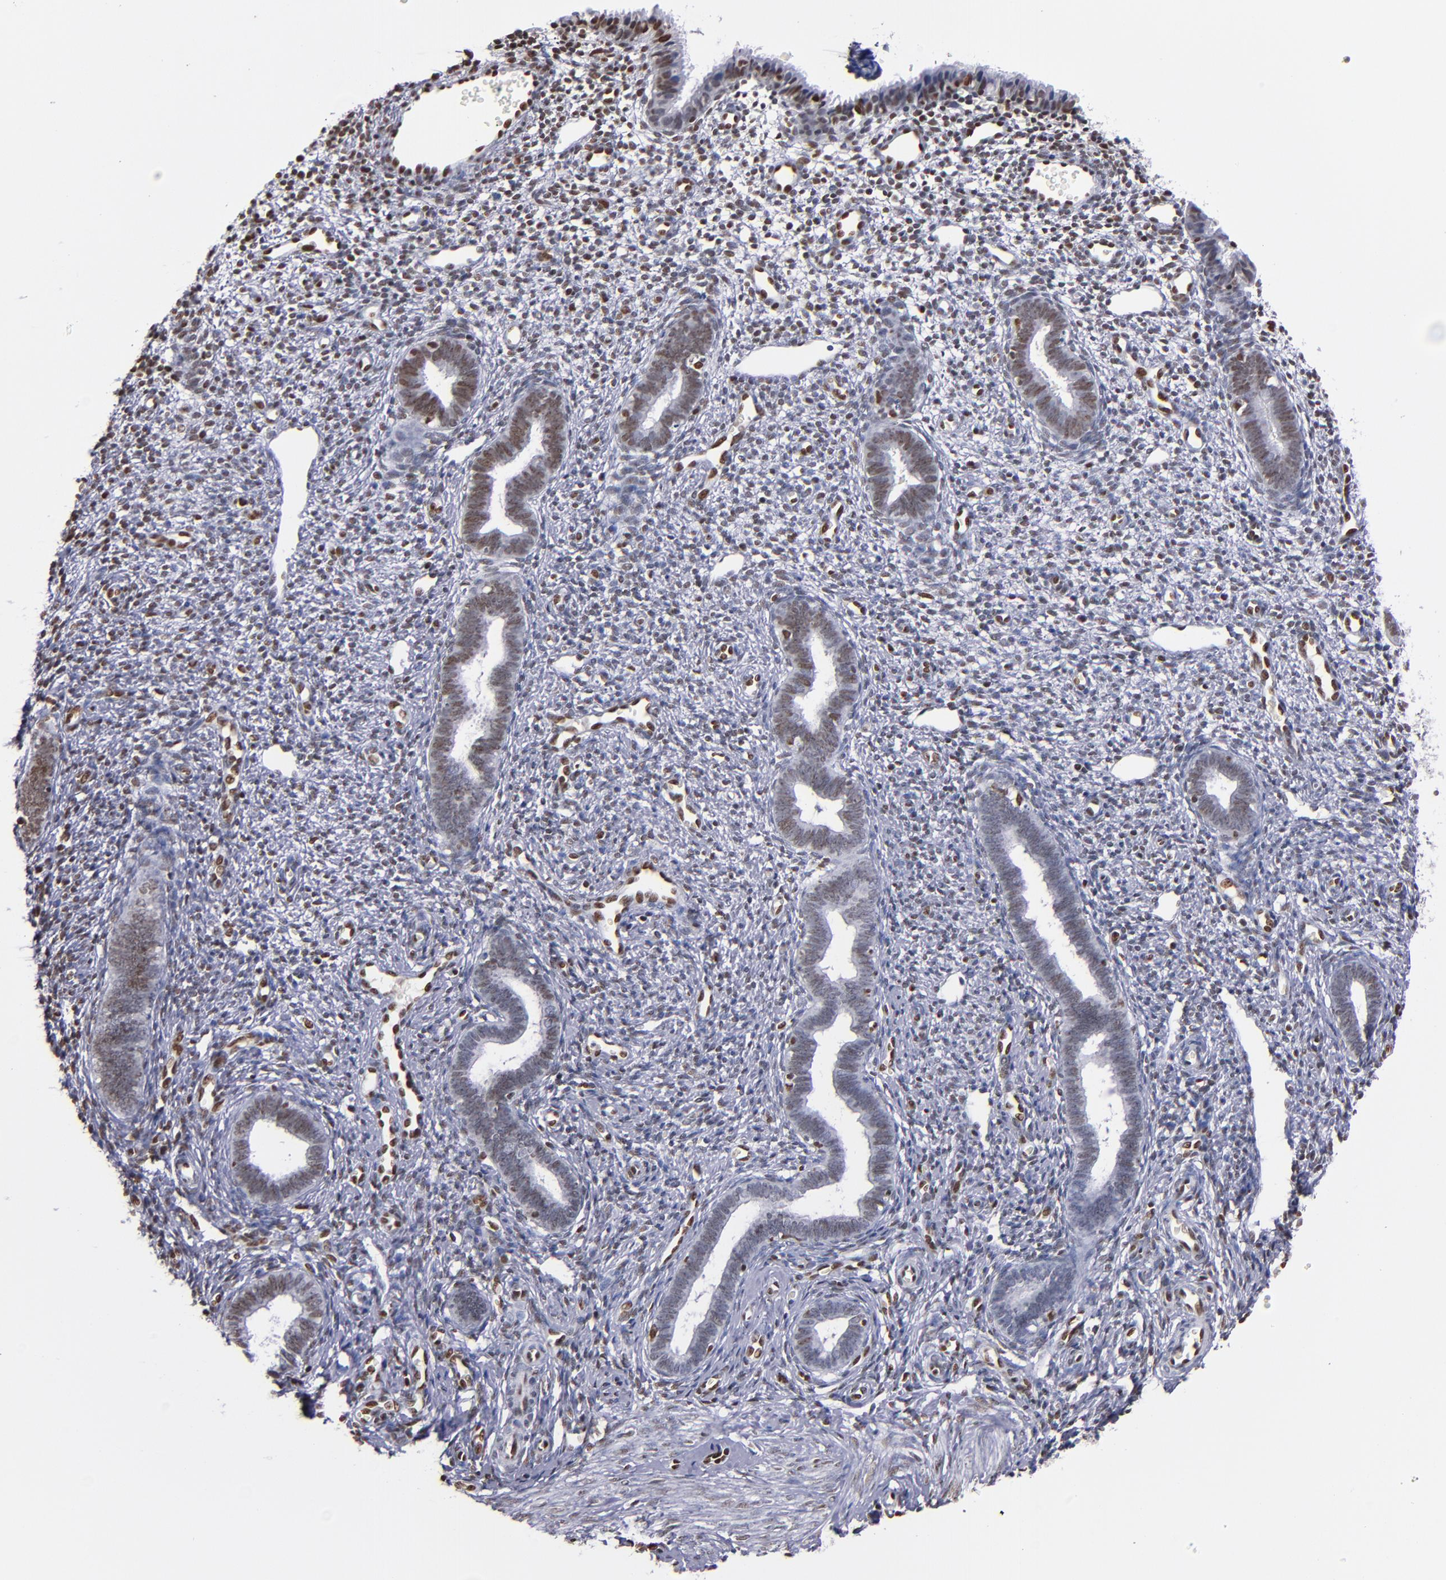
{"staining": {"intensity": "moderate", "quantity": "25%-75%", "location": "nuclear"}, "tissue": "endometrium", "cell_type": "Cells in endometrial stroma", "image_type": "normal", "snomed": [{"axis": "morphology", "description": "Normal tissue, NOS"}, {"axis": "topography", "description": "Endometrium"}], "caption": "A micrograph of human endometrium stained for a protein exhibits moderate nuclear brown staining in cells in endometrial stroma. Immunohistochemistry stains the protein in brown and the nuclei are stained blue.", "gene": "IFI16", "patient": {"sex": "female", "age": 27}}